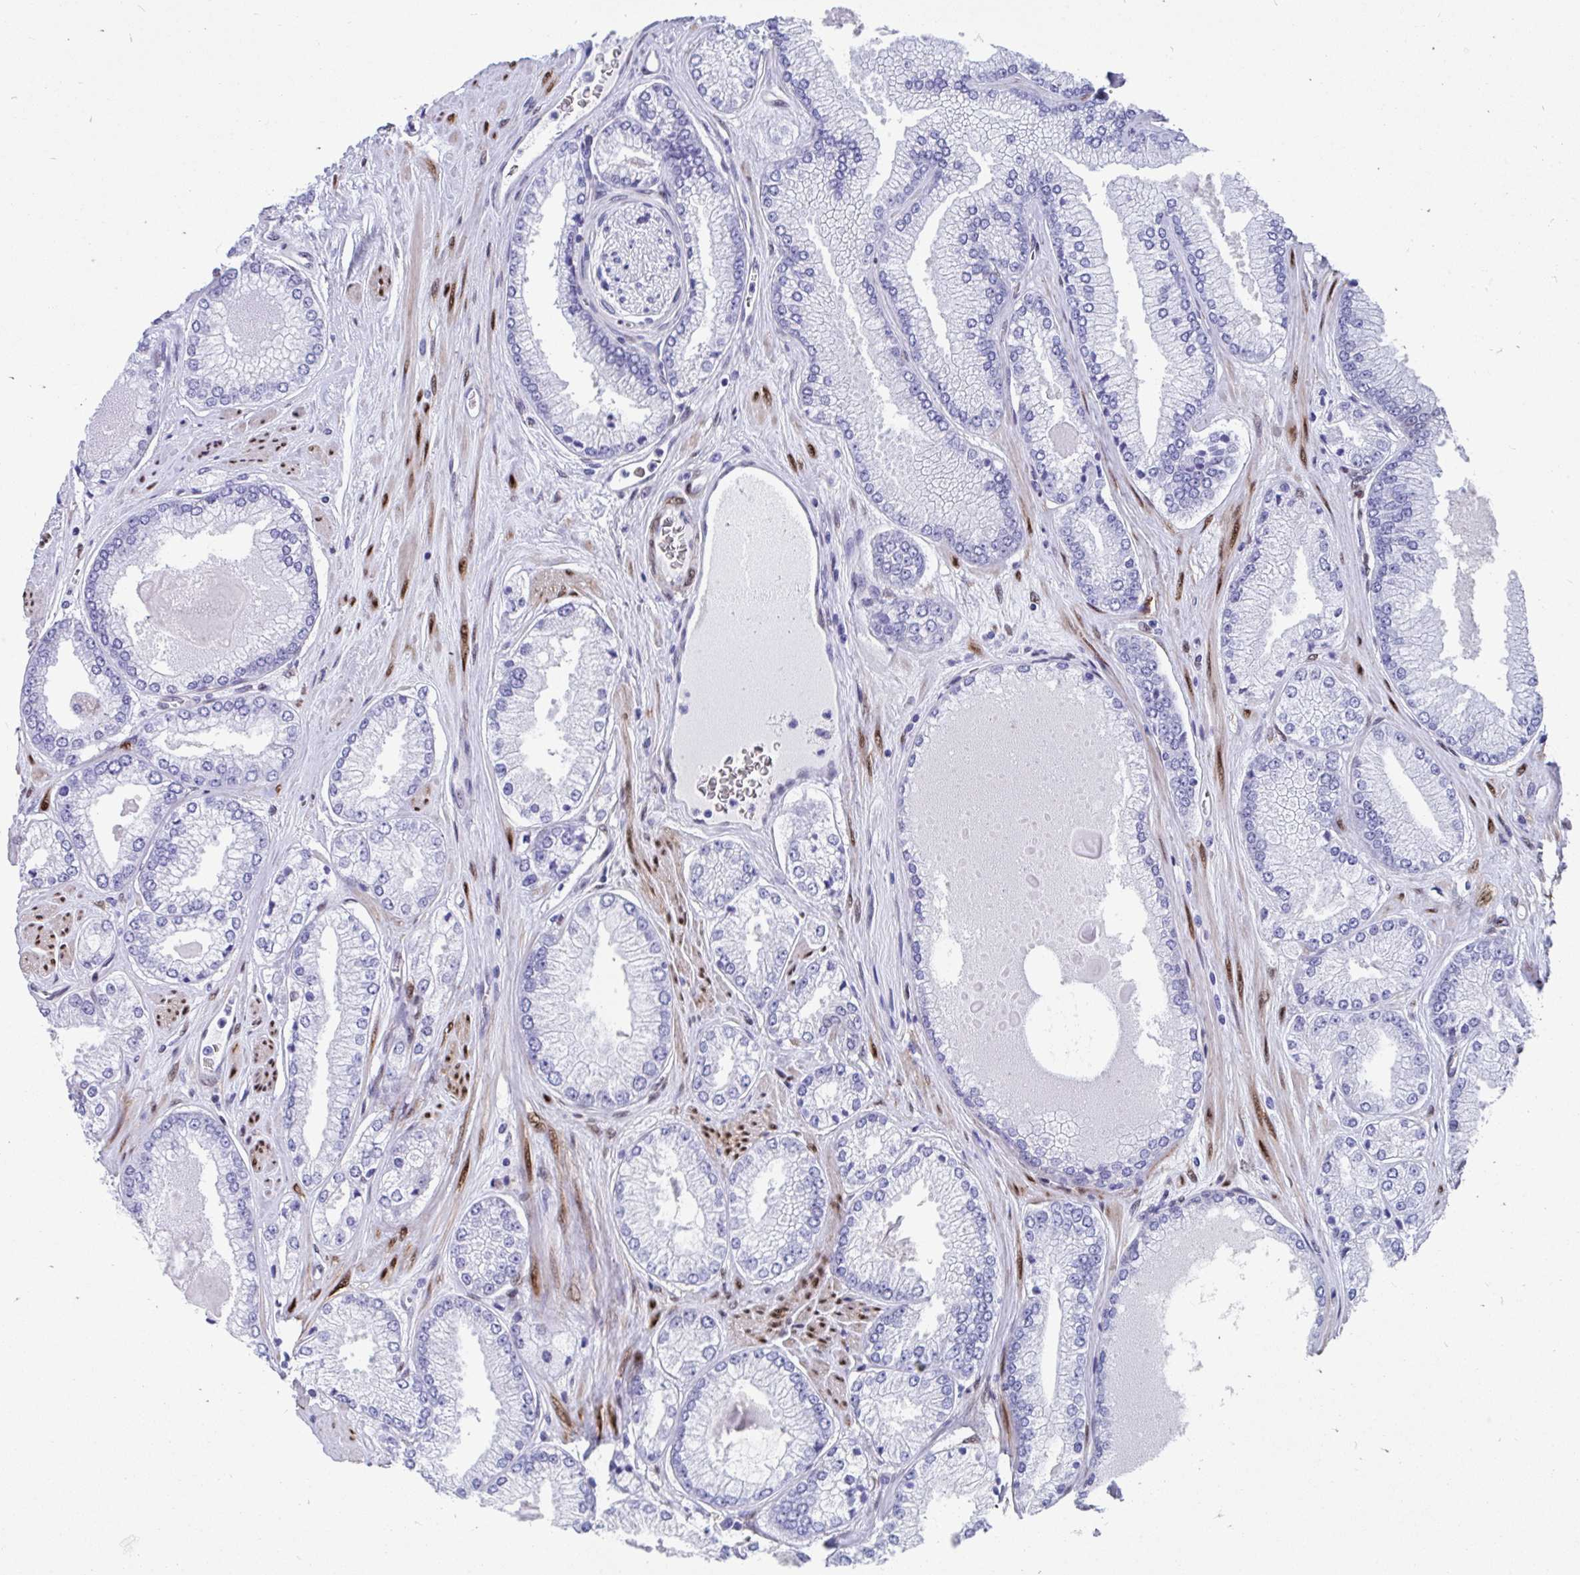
{"staining": {"intensity": "negative", "quantity": "none", "location": "none"}, "tissue": "prostate cancer", "cell_type": "Tumor cells", "image_type": "cancer", "snomed": [{"axis": "morphology", "description": "Adenocarcinoma, Low grade"}, {"axis": "topography", "description": "Prostate"}], "caption": "IHC image of neoplastic tissue: human prostate cancer (low-grade adenocarcinoma) stained with DAB (3,3'-diaminobenzidine) shows no significant protein expression in tumor cells.", "gene": "RBPMS", "patient": {"sex": "male", "age": 67}}